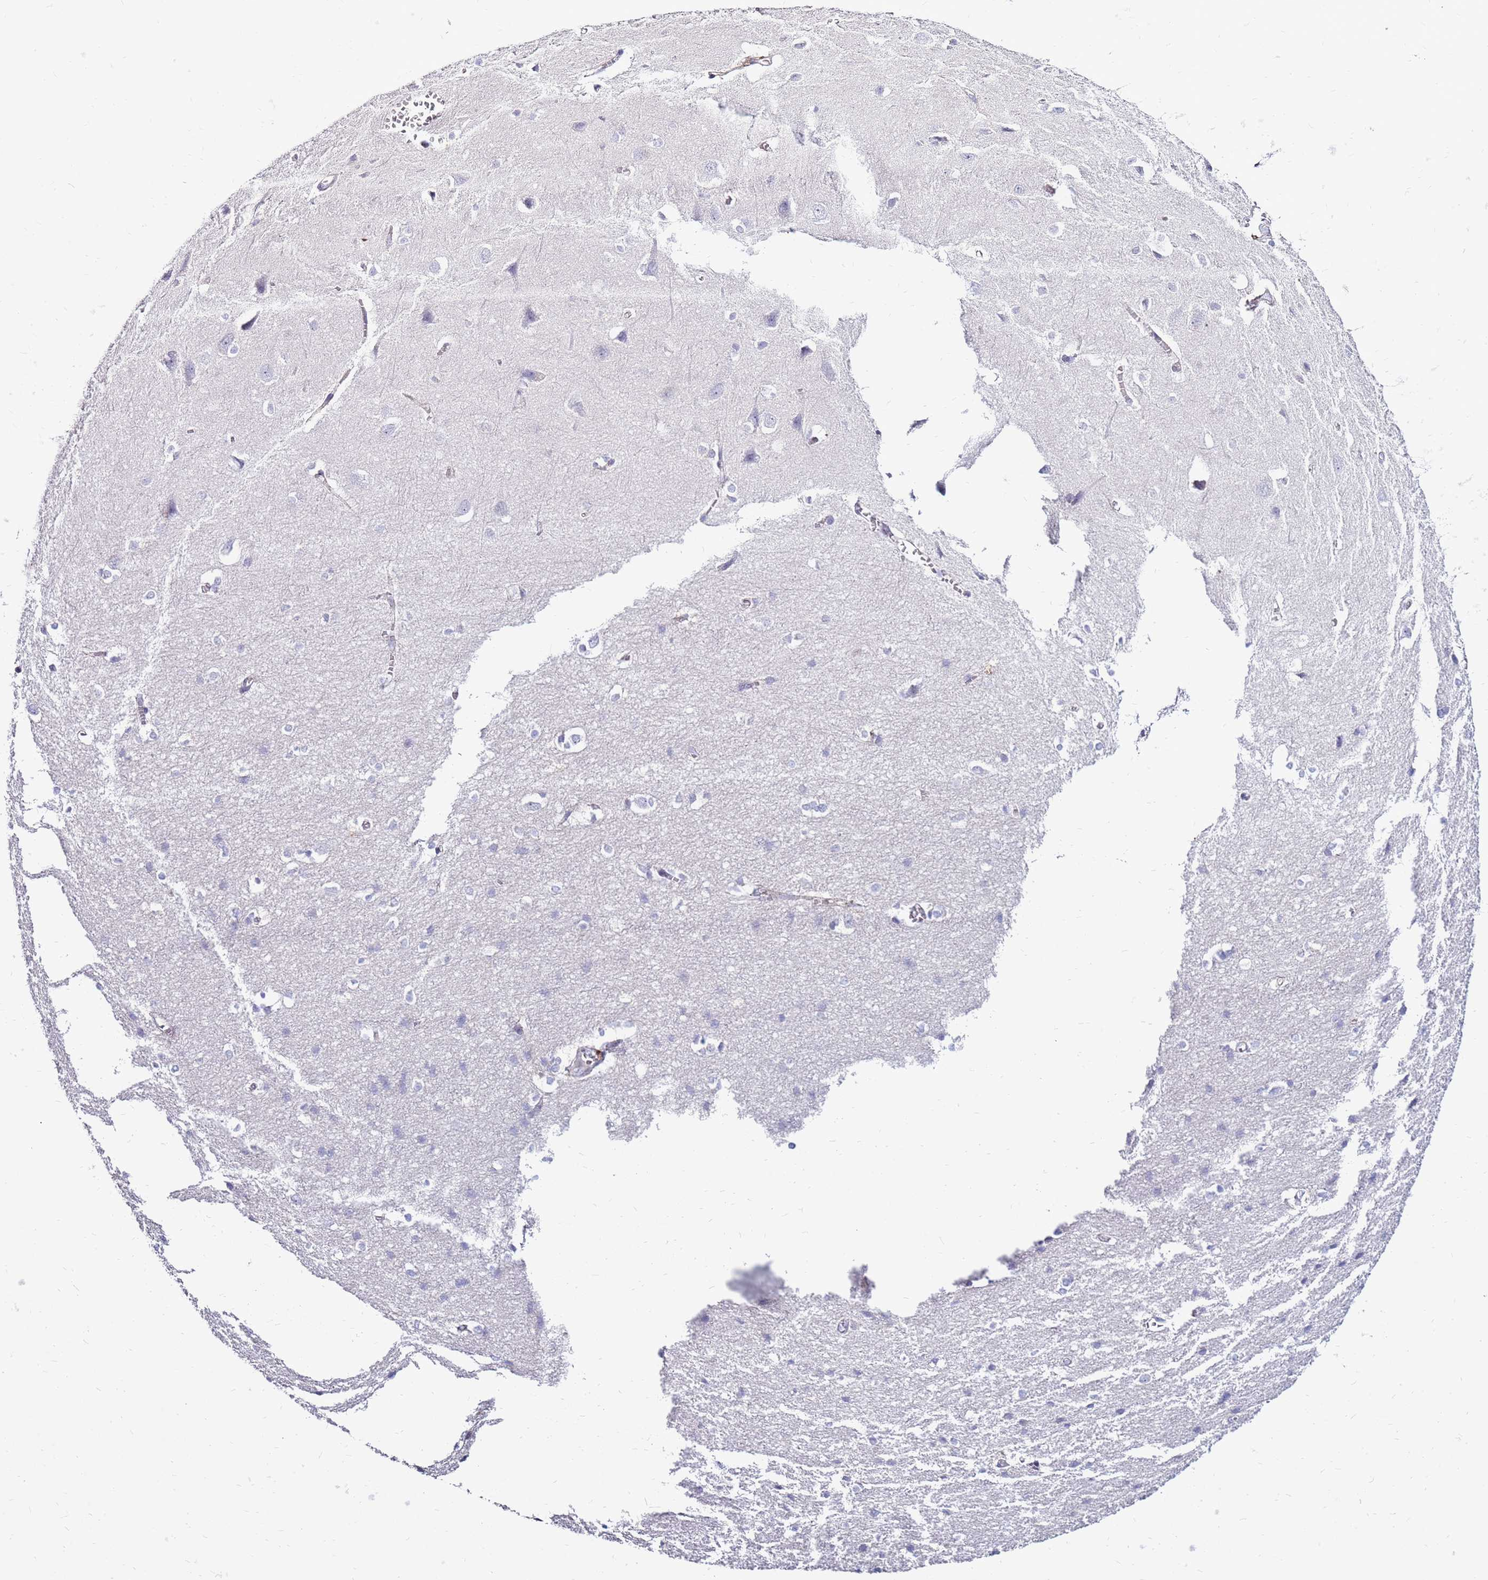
{"staining": {"intensity": "negative", "quantity": "none", "location": "none"}, "tissue": "cerebral cortex", "cell_type": "Endothelial cells", "image_type": "normal", "snomed": [{"axis": "morphology", "description": "Normal tissue, NOS"}, {"axis": "topography", "description": "Cerebral cortex"}], "caption": "Cerebral cortex stained for a protein using immunohistochemistry demonstrates no staining endothelial cells.", "gene": "IGF1R", "patient": {"sex": "male", "age": 37}}